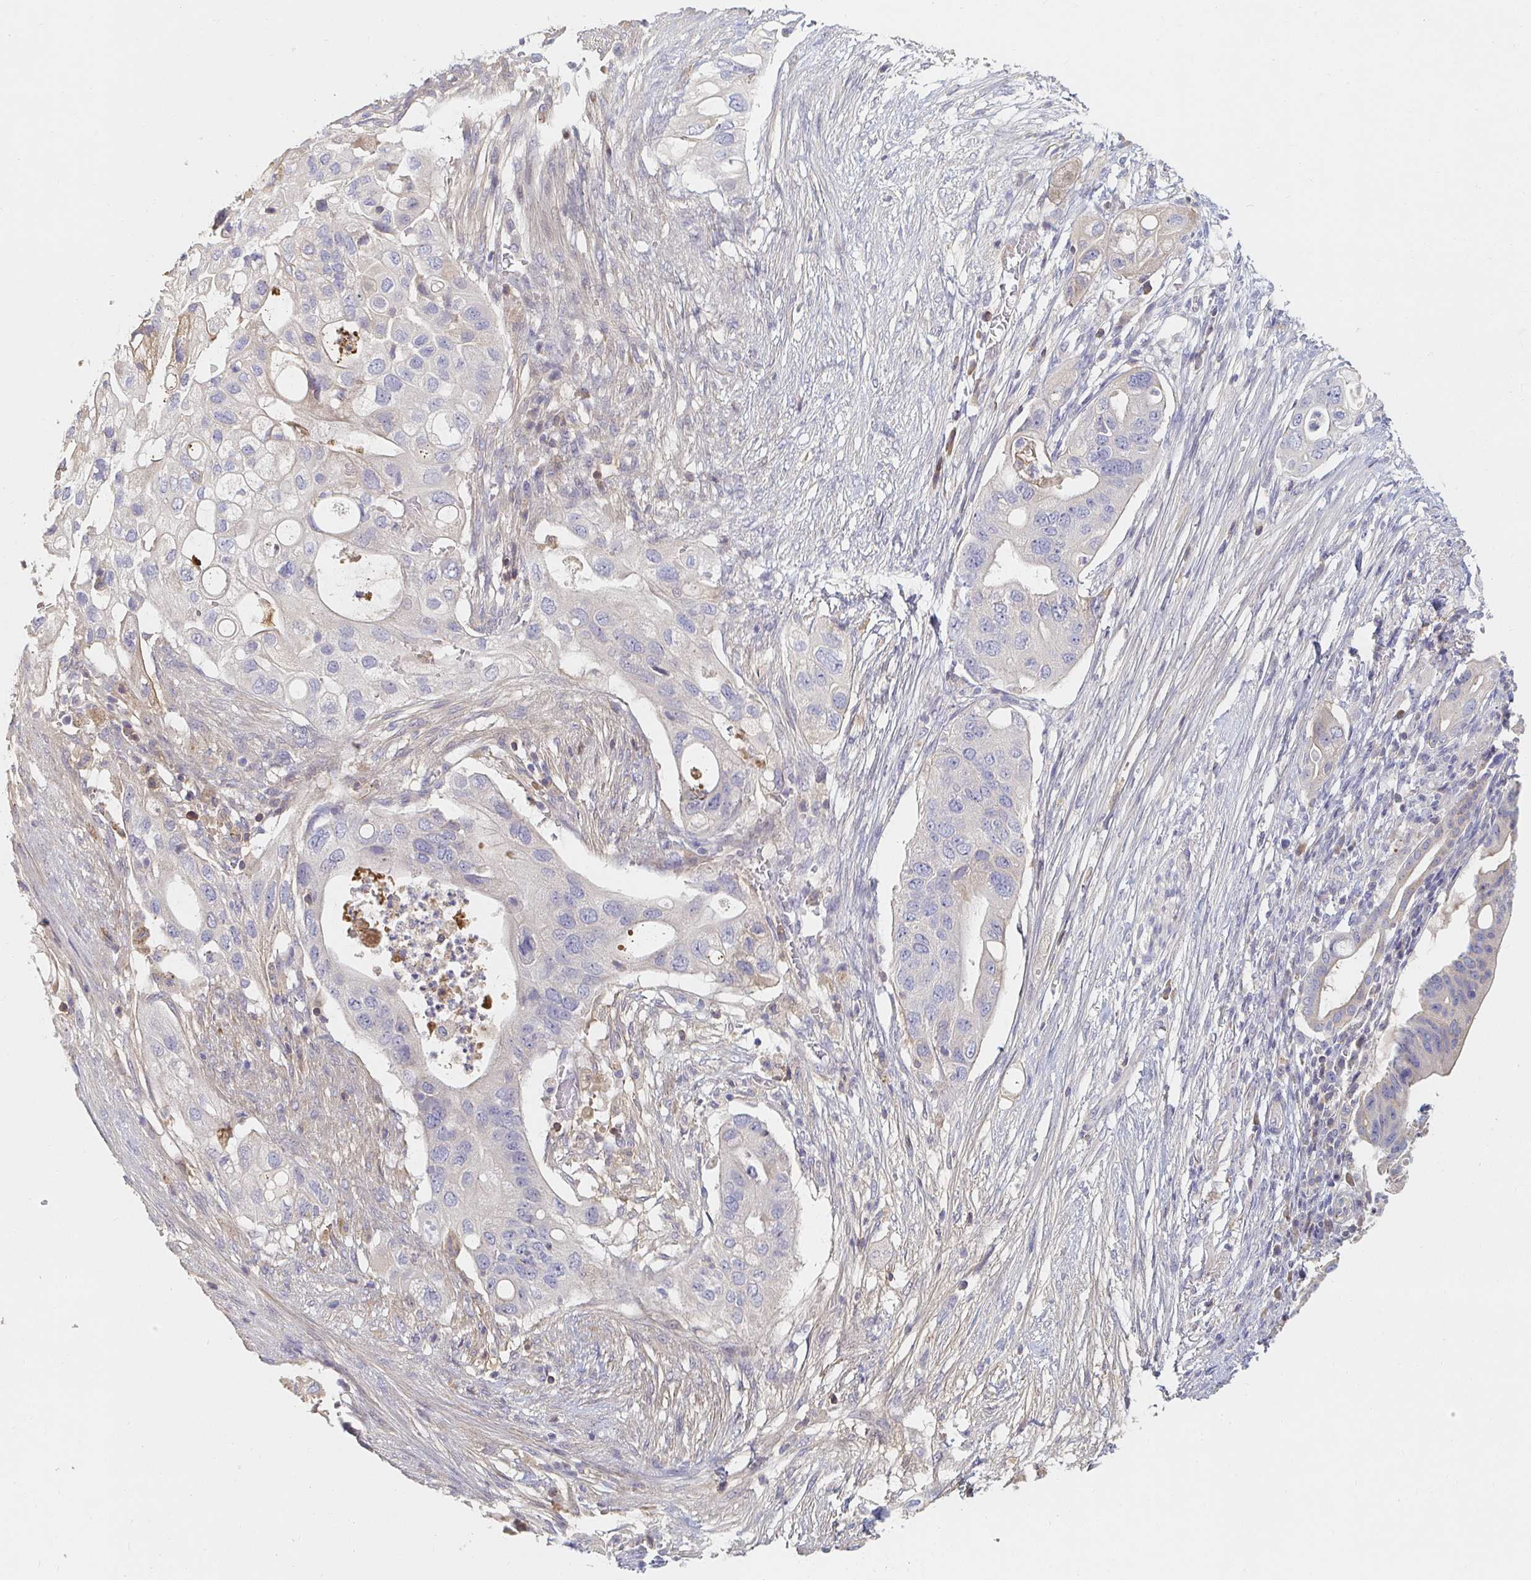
{"staining": {"intensity": "weak", "quantity": "<25%", "location": "cytoplasmic/membranous"}, "tissue": "pancreatic cancer", "cell_type": "Tumor cells", "image_type": "cancer", "snomed": [{"axis": "morphology", "description": "Adenocarcinoma, NOS"}, {"axis": "topography", "description": "Pancreas"}], "caption": "Image shows no significant protein staining in tumor cells of pancreatic cancer.", "gene": "NME9", "patient": {"sex": "female", "age": 72}}